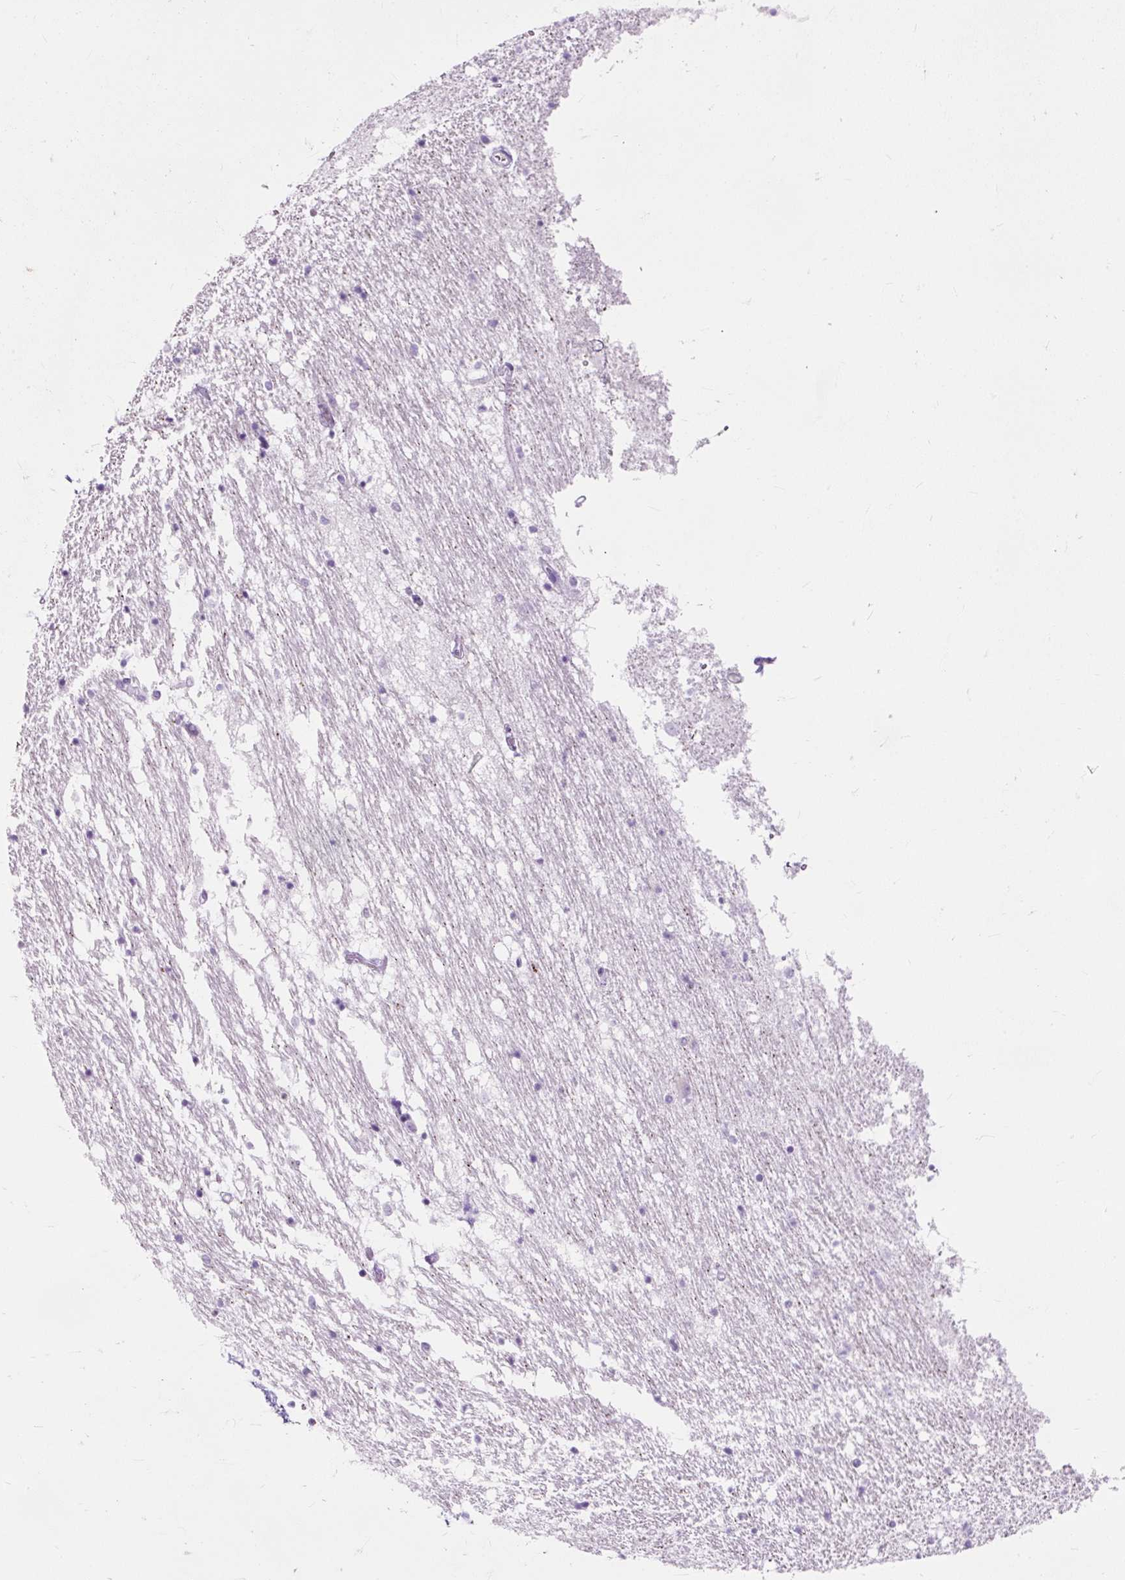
{"staining": {"intensity": "negative", "quantity": "none", "location": "none"}, "tissue": "caudate", "cell_type": "Glial cells", "image_type": "normal", "snomed": [{"axis": "morphology", "description": "Normal tissue, NOS"}, {"axis": "topography", "description": "Lateral ventricle wall"}], "caption": "Immunohistochemistry (IHC) histopathology image of benign caudate: caudate stained with DAB shows no significant protein expression in glial cells.", "gene": "OR10A7", "patient": {"sex": "male", "age": 37}}